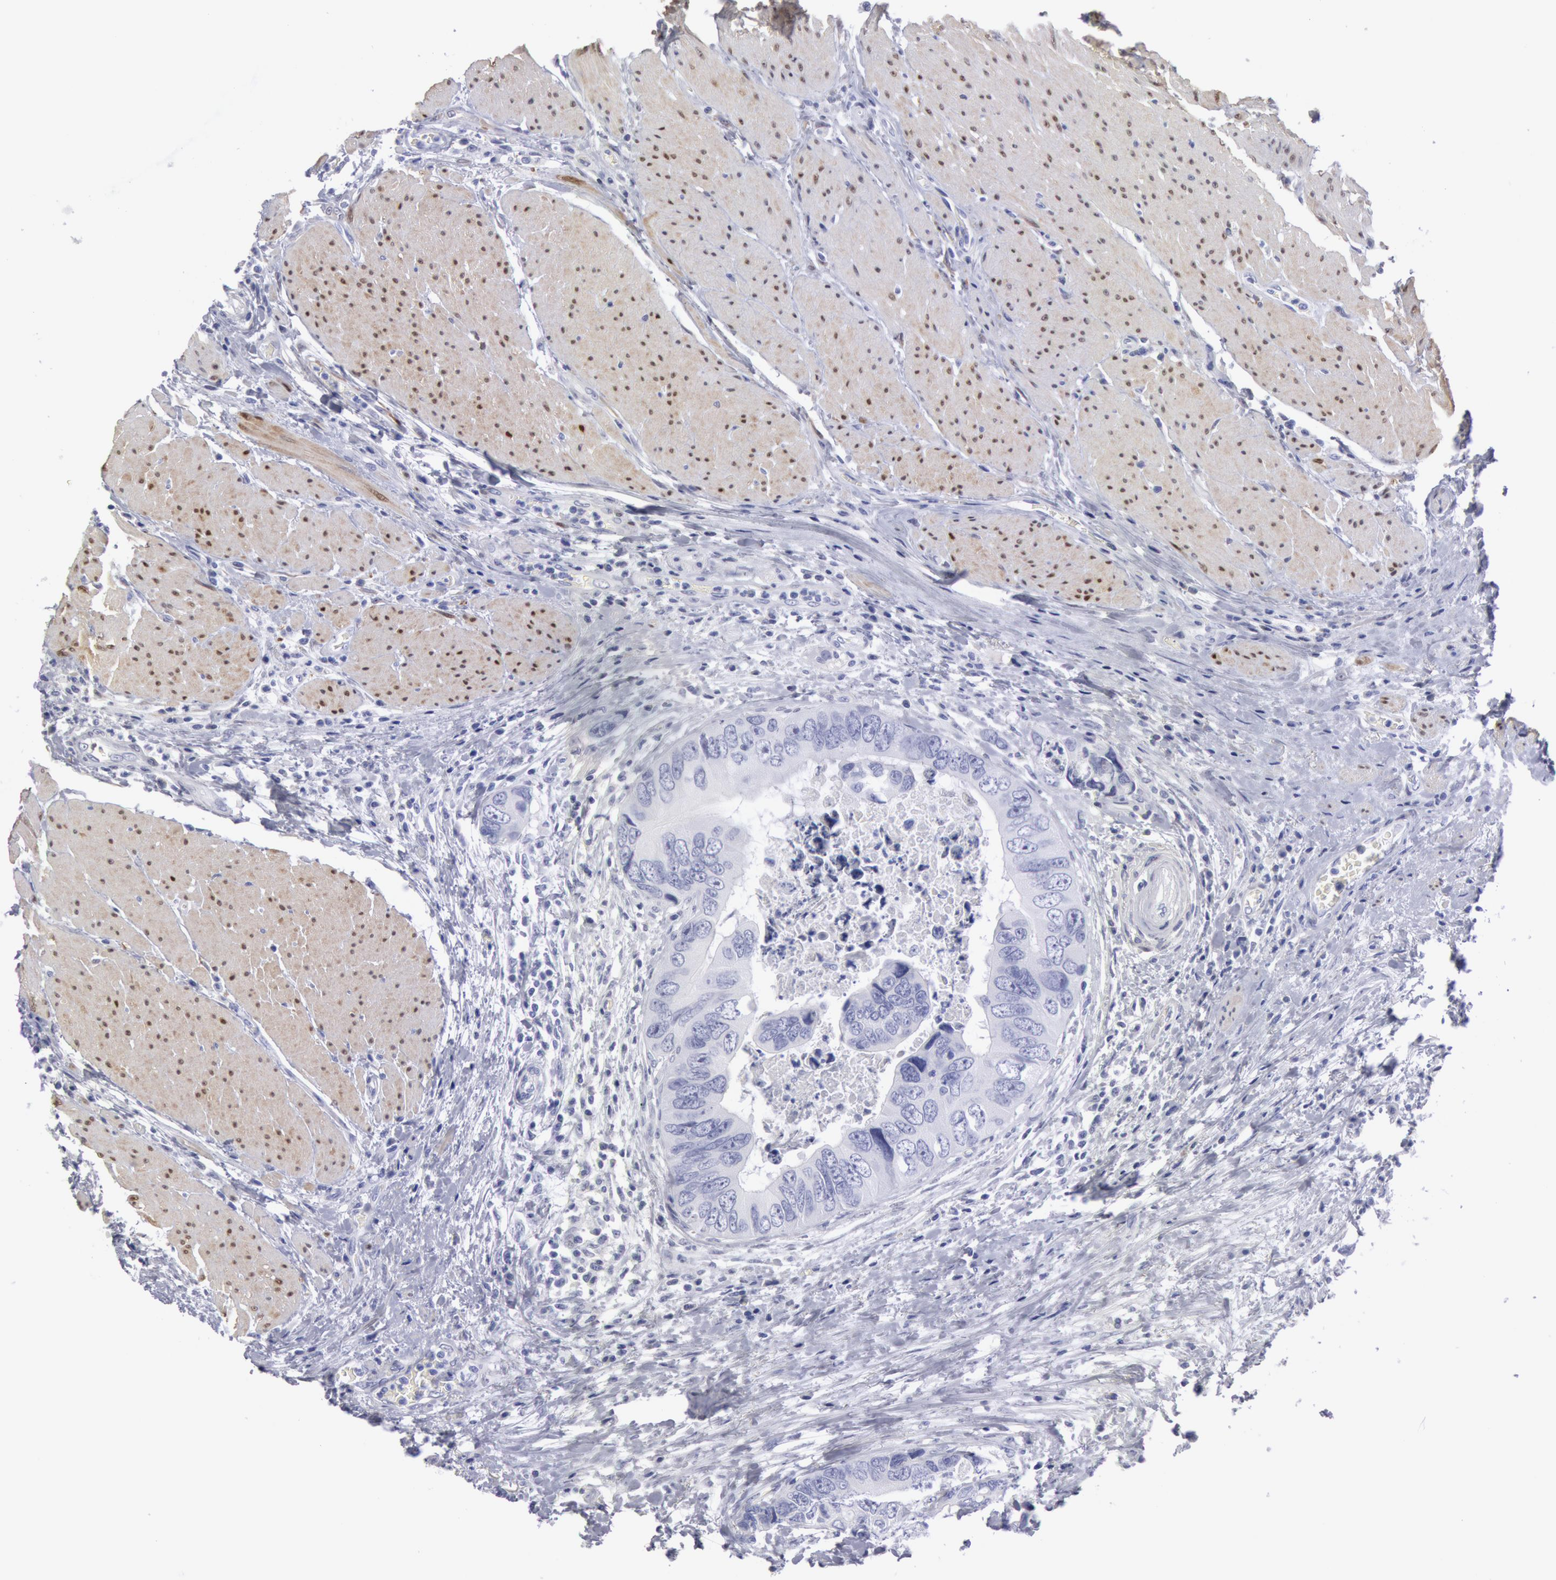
{"staining": {"intensity": "negative", "quantity": "none", "location": "none"}, "tissue": "colorectal cancer", "cell_type": "Tumor cells", "image_type": "cancer", "snomed": [{"axis": "morphology", "description": "Adenocarcinoma, NOS"}, {"axis": "topography", "description": "Rectum"}], "caption": "Immunohistochemistry of colorectal cancer demonstrates no staining in tumor cells.", "gene": "FHL1", "patient": {"sex": "female", "age": 67}}